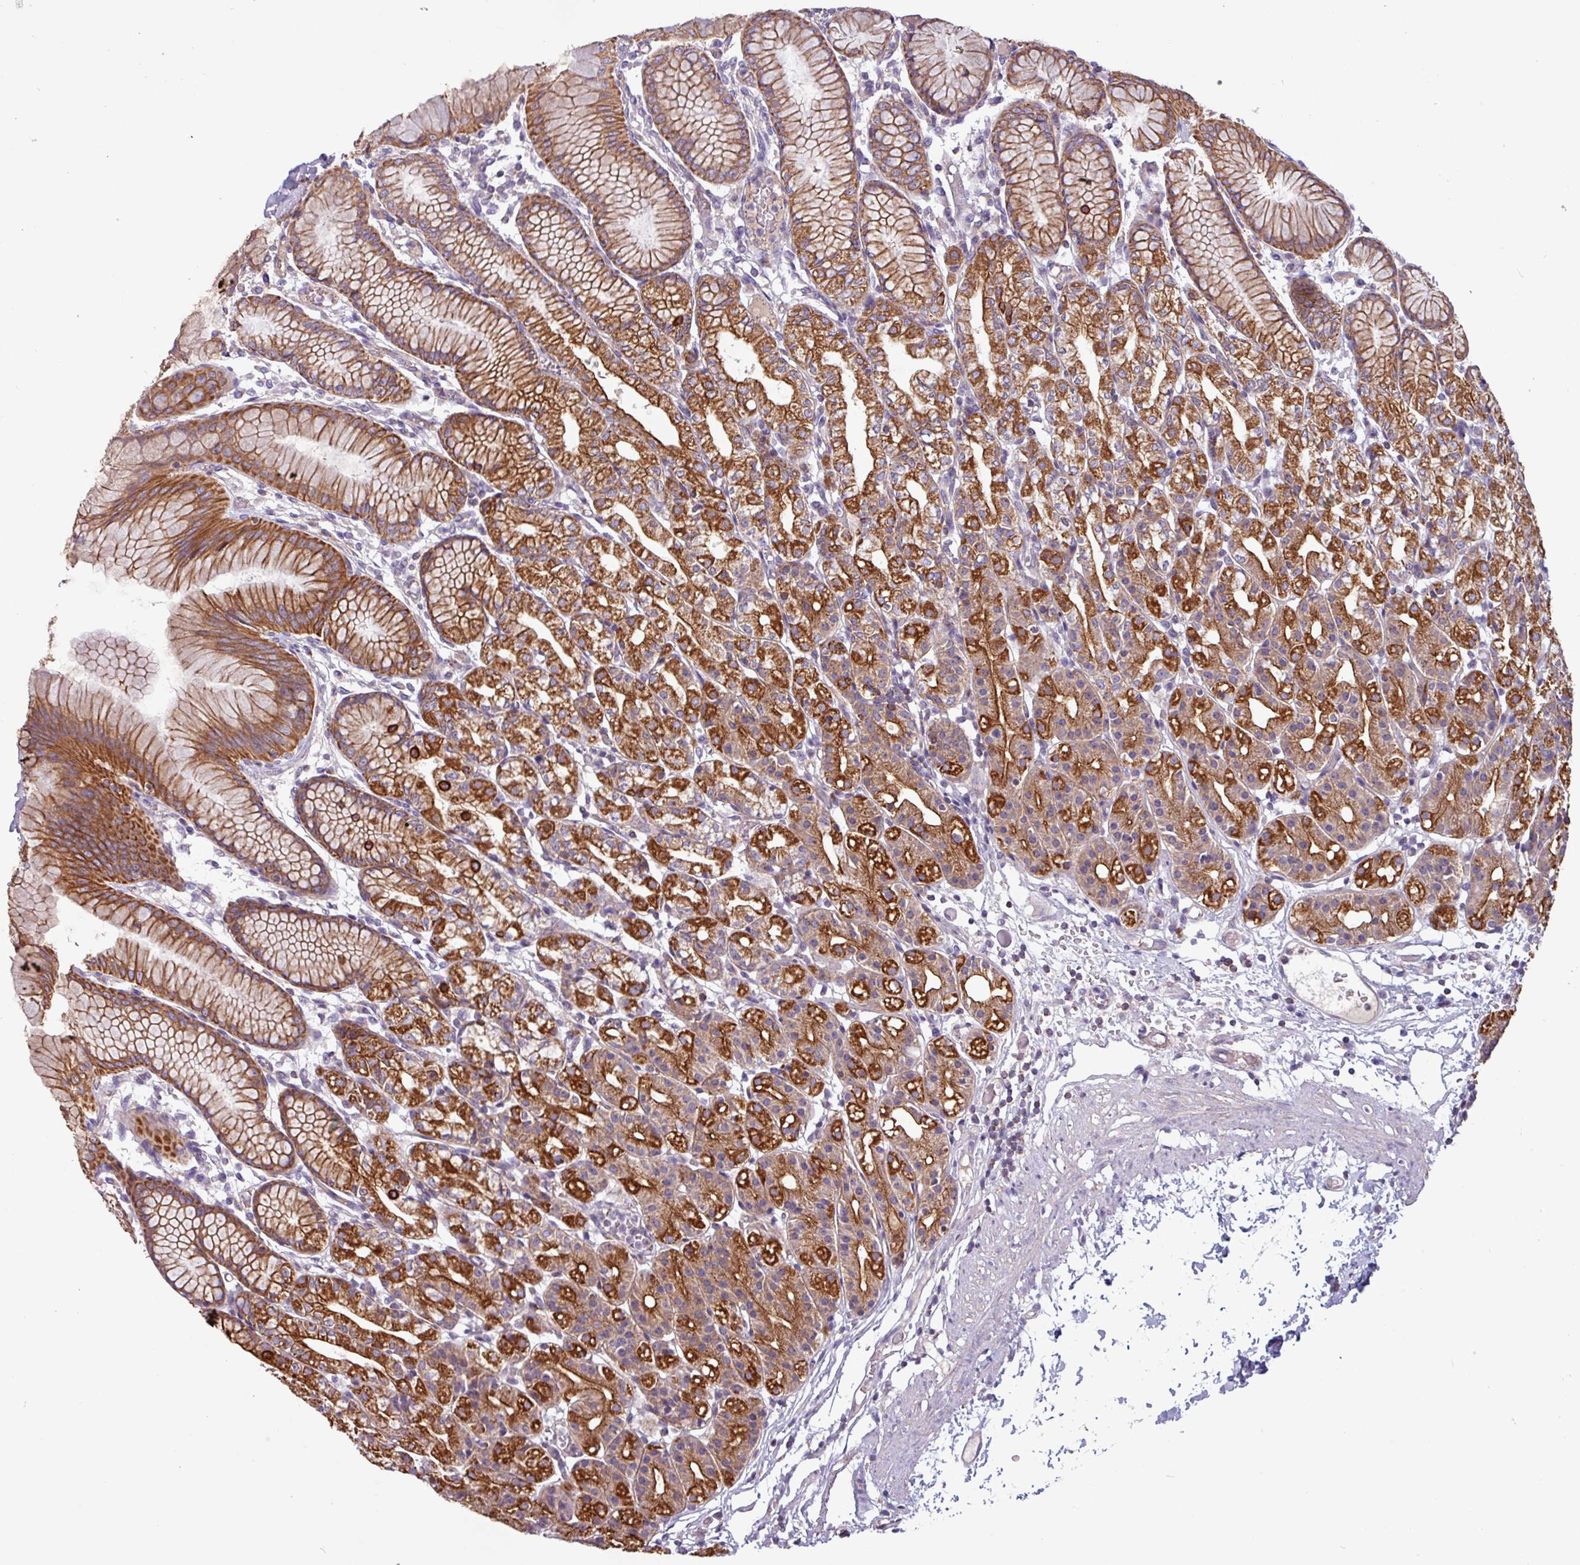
{"staining": {"intensity": "strong", "quantity": ">75%", "location": "cytoplasmic/membranous"}, "tissue": "stomach", "cell_type": "Glandular cells", "image_type": "normal", "snomed": [{"axis": "morphology", "description": "Normal tissue, NOS"}, {"axis": "topography", "description": "Stomach"}], "caption": "Protein expression analysis of unremarkable stomach displays strong cytoplasmic/membranous positivity in about >75% of glandular cells.", "gene": "CAMK1", "patient": {"sex": "female", "age": 57}}